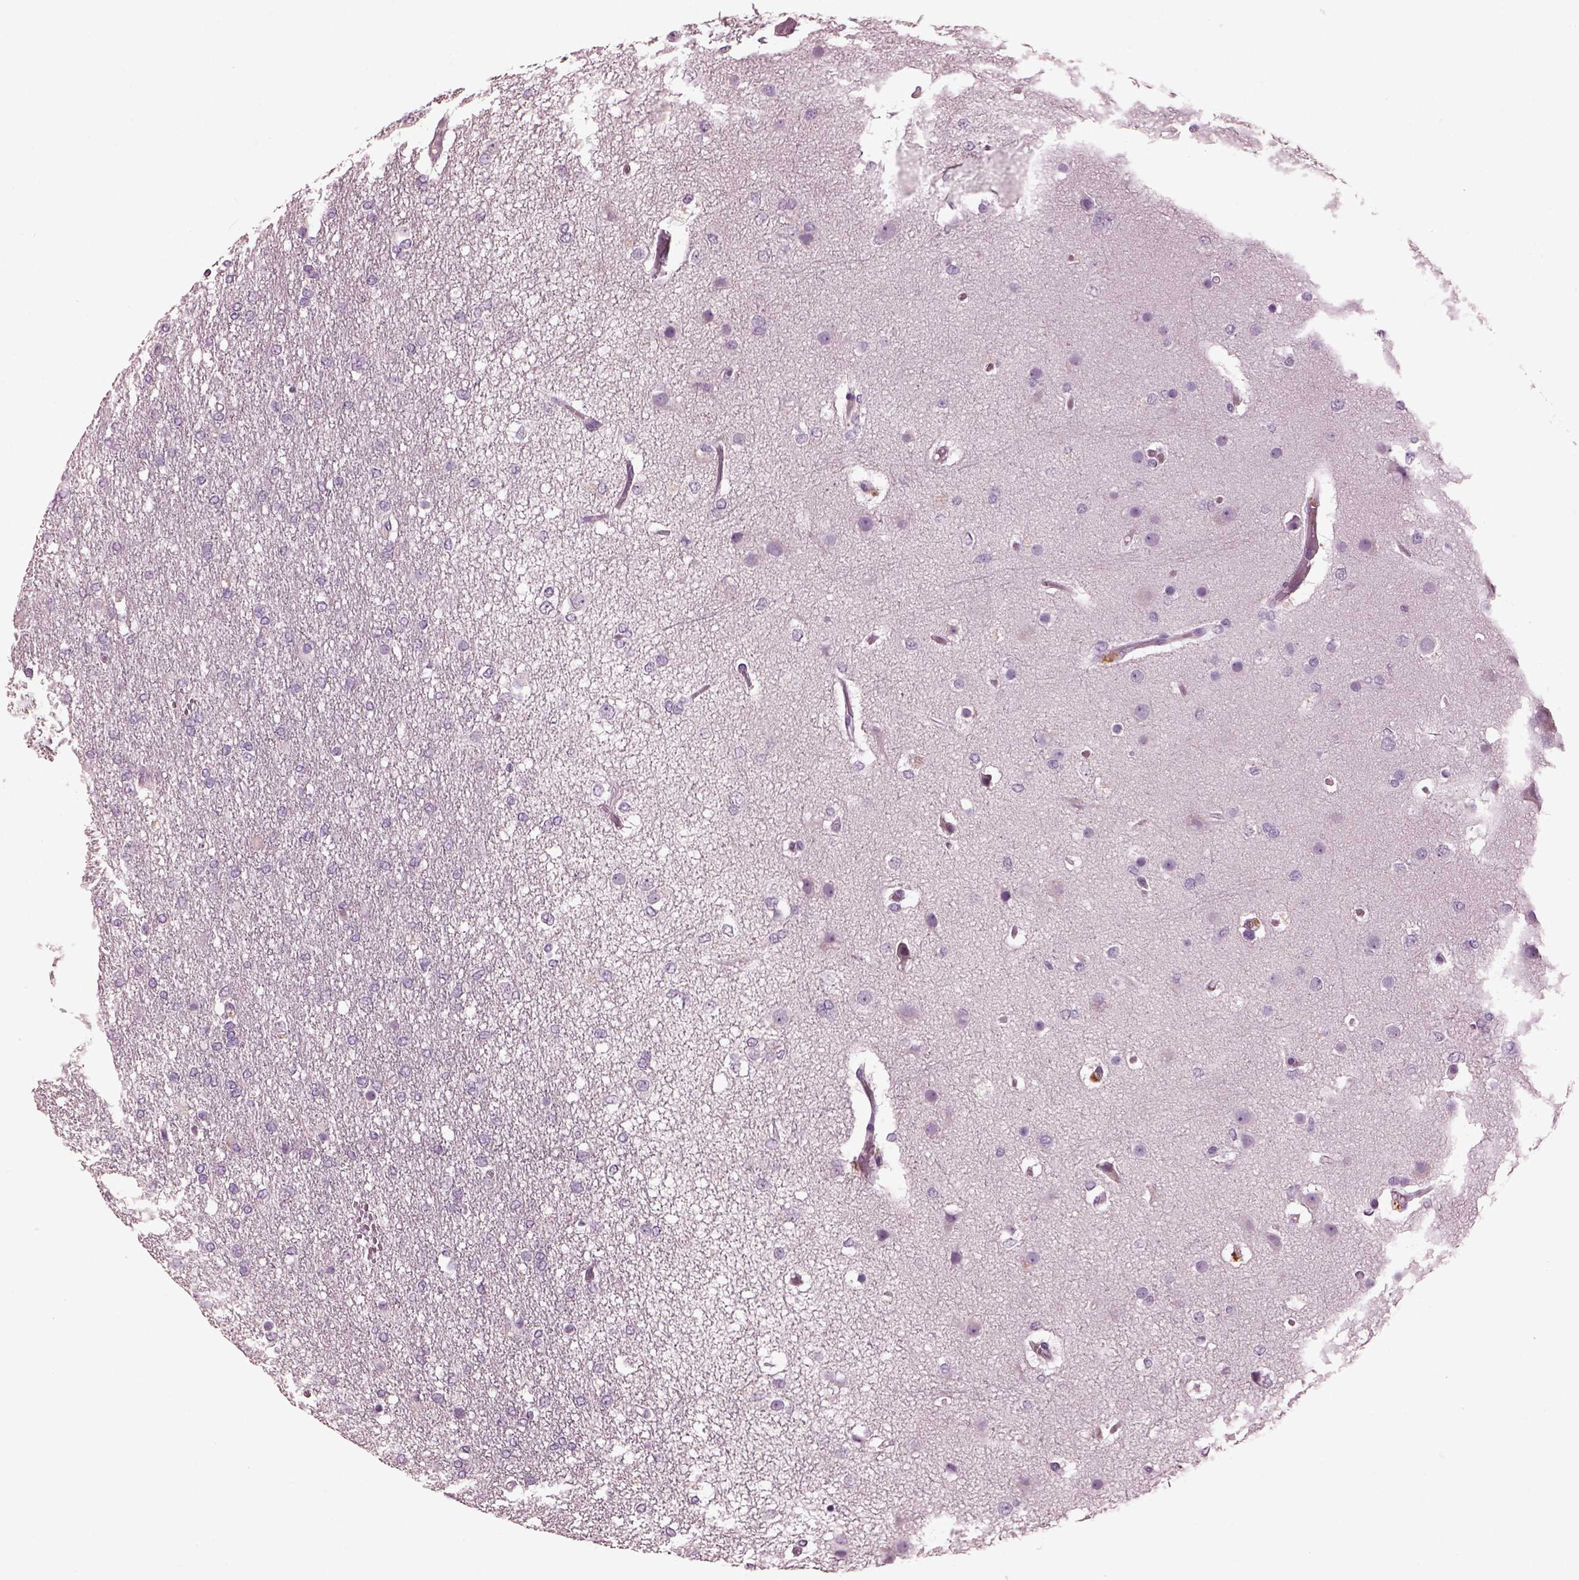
{"staining": {"intensity": "negative", "quantity": "none", "location": "none"}, "tissue": "glioma", "cell_type": "Tumor cells", "image_type": "cancer", "snomed": [{"axis": "morphology", "description": "Glioma, malignant, High grade"}, {"axis": "topography", "description": "Brain"}], "caption": "High power microscopy image of an immunohistochemistry (IHC) photomicrograph of malignant high-grade glioma, revealing no significant expression in tumor cells. The staining was performed using DAB to visualize the protein expression in brown, while the nuclei were stained in blue with hematoxylin (Magnification: 20x).", "gene": "PACRG", "patient": {"sex": "female", "age": 61}}